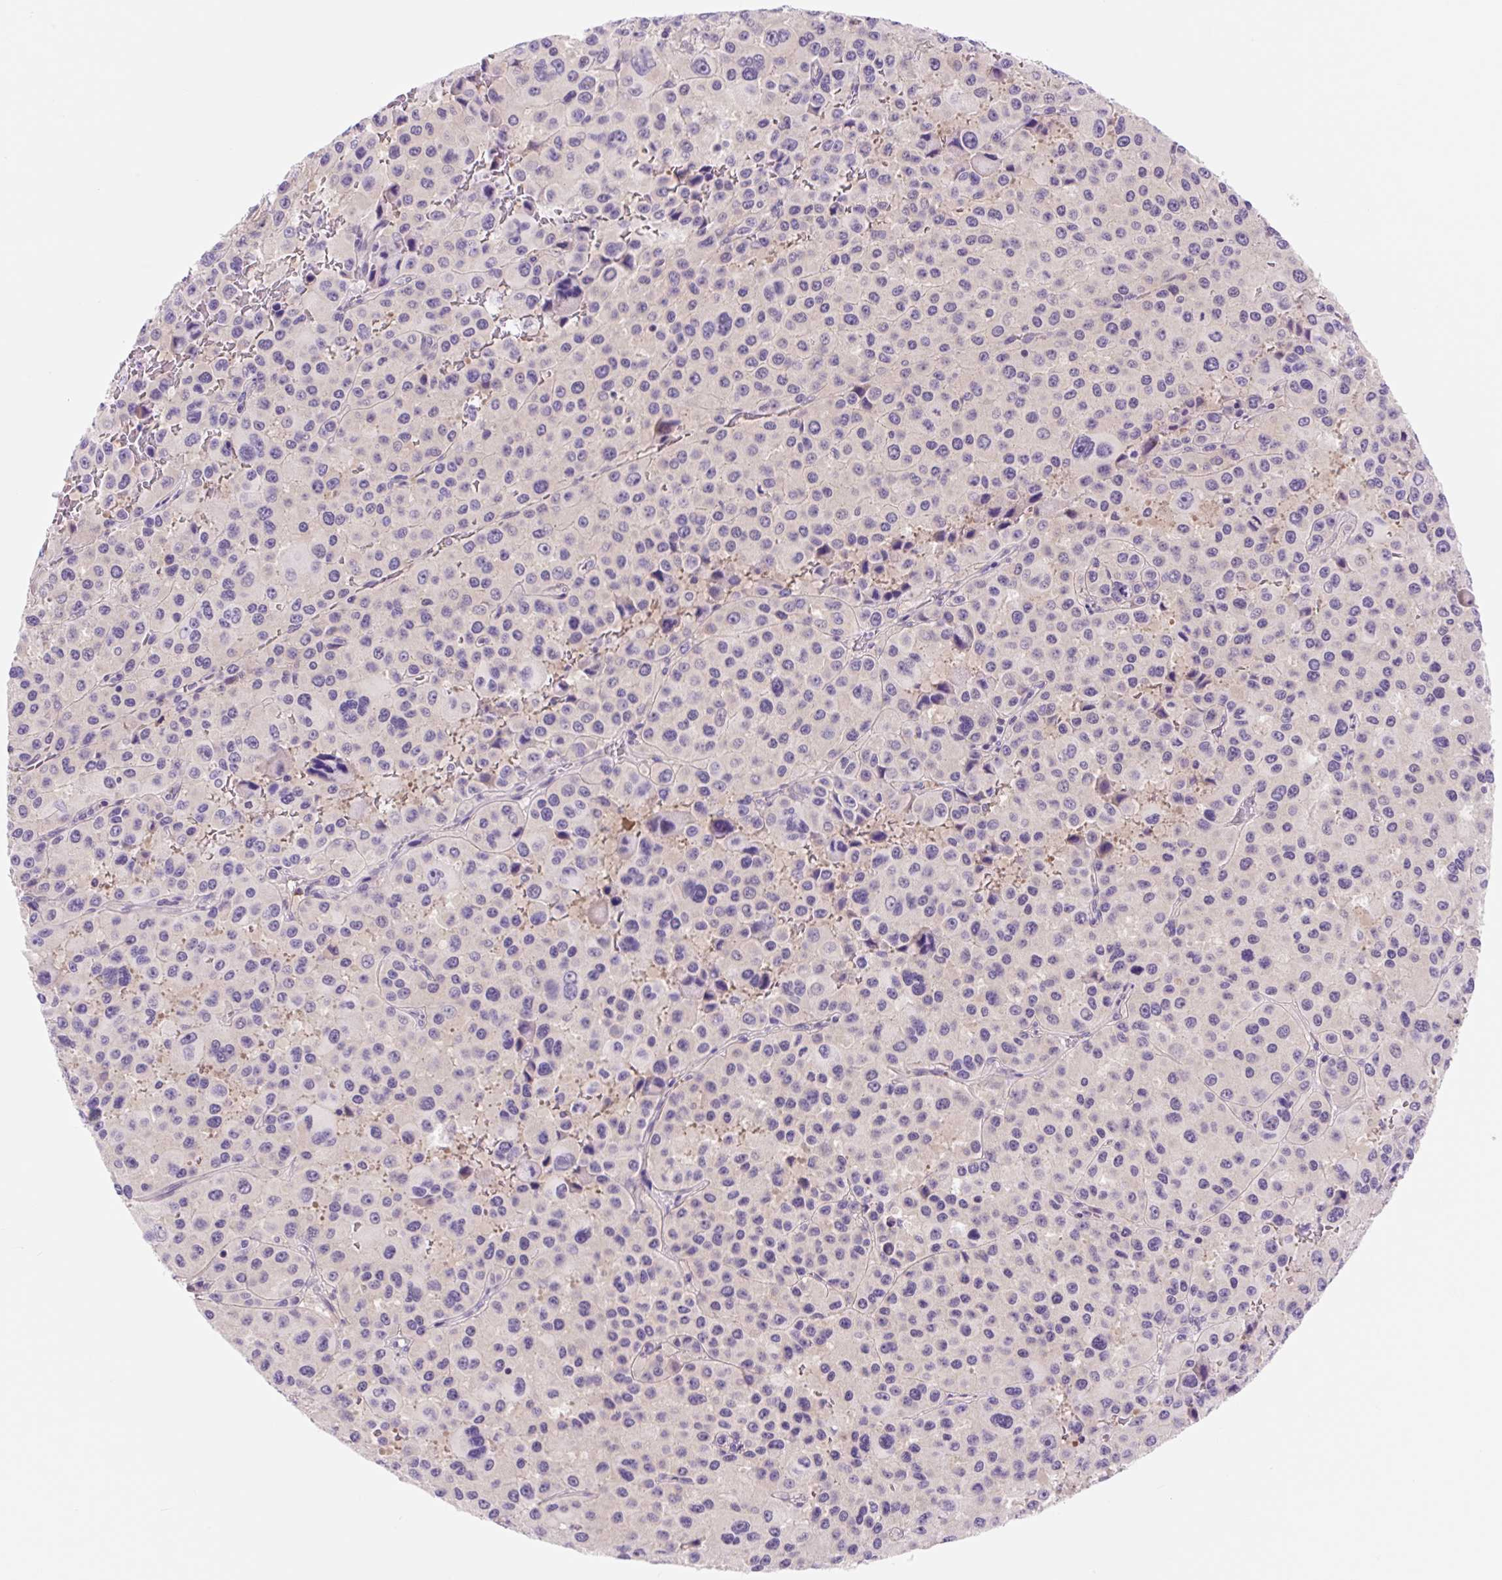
{"staining": {"intensity": "negative", "quantity": "none", "location": "none"}, "tissue": "melanoma", "cell_type": "Tumor cells", "image_type": "cancer", "snomed": [{"axis": "morphology", "description": "Malignant melanoma, Metastatic site"}, {"axis": "topography", "description": "Lymph node"}], "caption": "Immunohistochemistry of human malignant melanoma (metastatic site) demonstrates no staining in tumor cells.", "gene": "CELF6", "patient": {"sex": "female", "age": 65}}